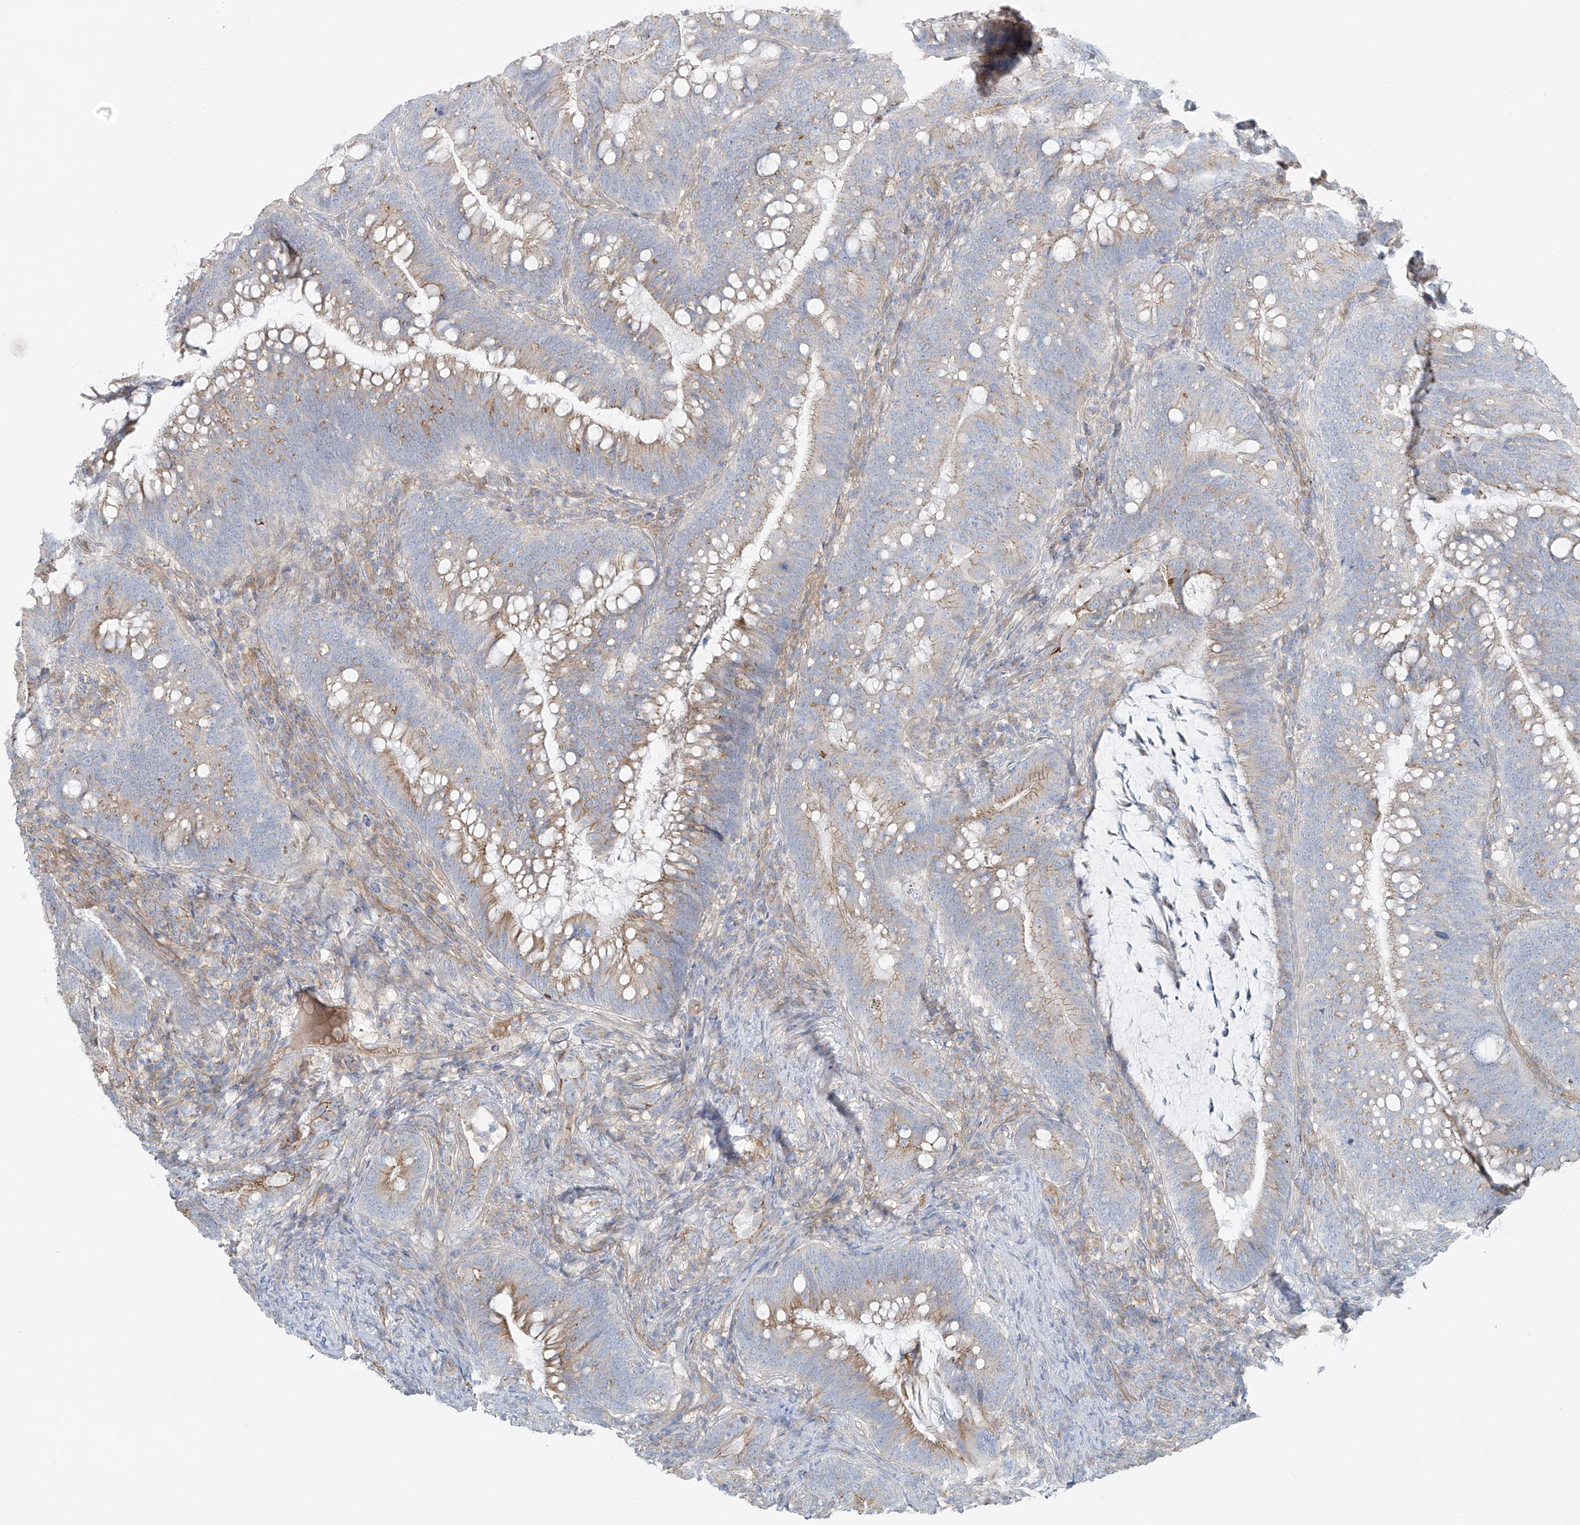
{"staining": {"intensity": "moderate", "quantity": "25%-75%", "location": "cytoplasmic/membranous"}, "tissue": "colorectal cancer", "cell_type": "Tumor cells", "image_type": "cancer", "snomed": [{"axis": "morphology", "description": "Adenocarcinoma, NOS"}, {"axis": "topography", "description": "Colon"}], "caption": "Immunohistochemistry (IHC) of human adenocarcinoma (colorectal) displays medium levels of moderate cytoplasmic/membranous positivity in about 25%-75% of tumor cells.", "gene": "VAMP5", "patient": {"sex": "female", "age": 66}}